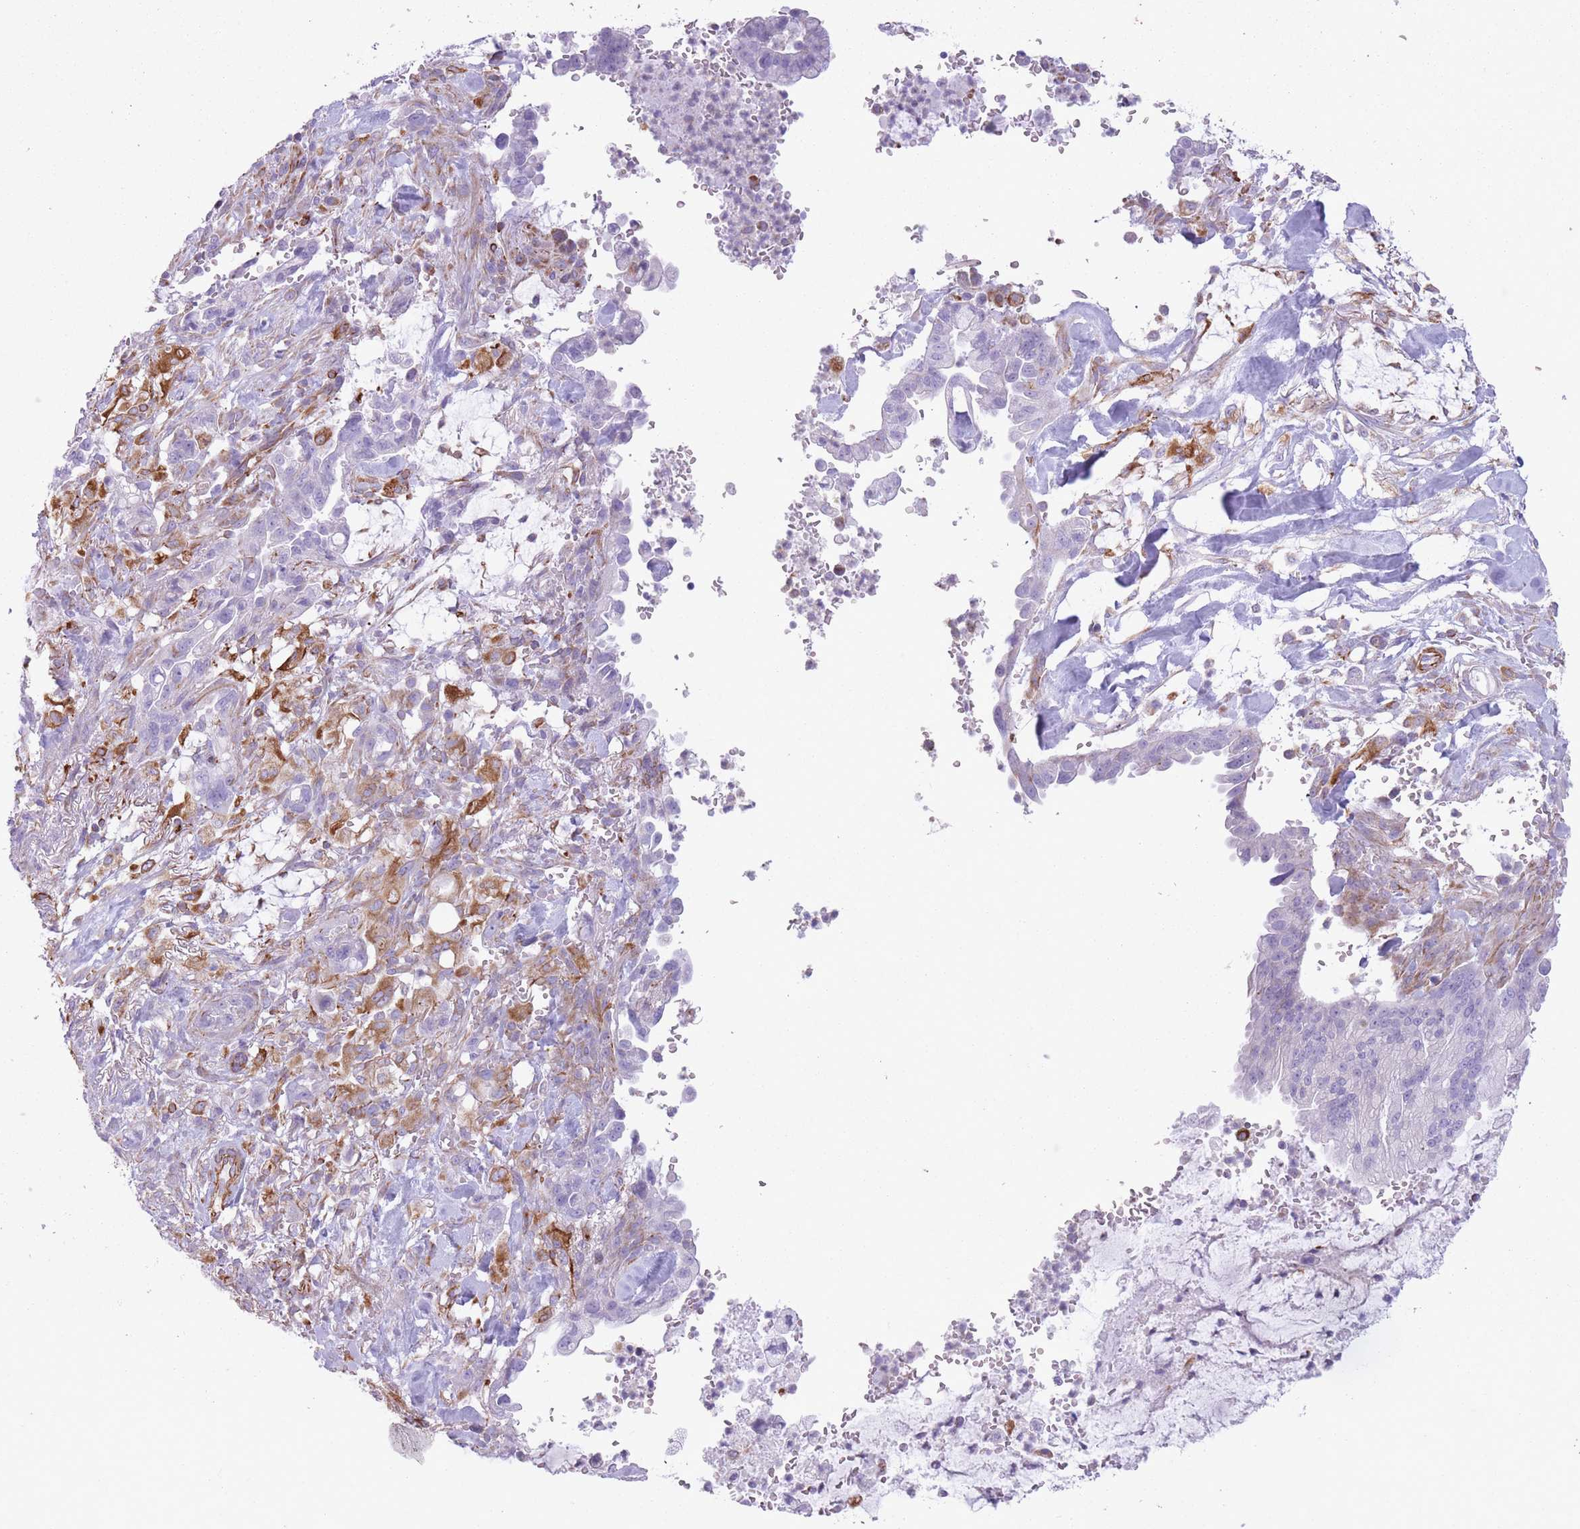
{"staining": {"intensity": "negative", "quantity": "none", "location": "none"}, "tissue": "pancreatic cancer", "cell_type": "Tumor cells", "image_type": "cancer", "snomed": [{"axis": "morphology", "description": "Adenocarcinoma, NOS"}, {"axis": "topography", "description": "Pancreas"}], "caption": "Immunohistochemistry (IHC) image of neoplastic tissue: human adenocarcinoma (pancreatic) stained with DAB displays no significant protein staining in tumor cells. Brightfield microscopy of IHC stained with DAB (brown) and hematoxylin (blue), captured at high magnification.", "gene": "PTCD1", "patient": {"sex": "male", "age": 44}}